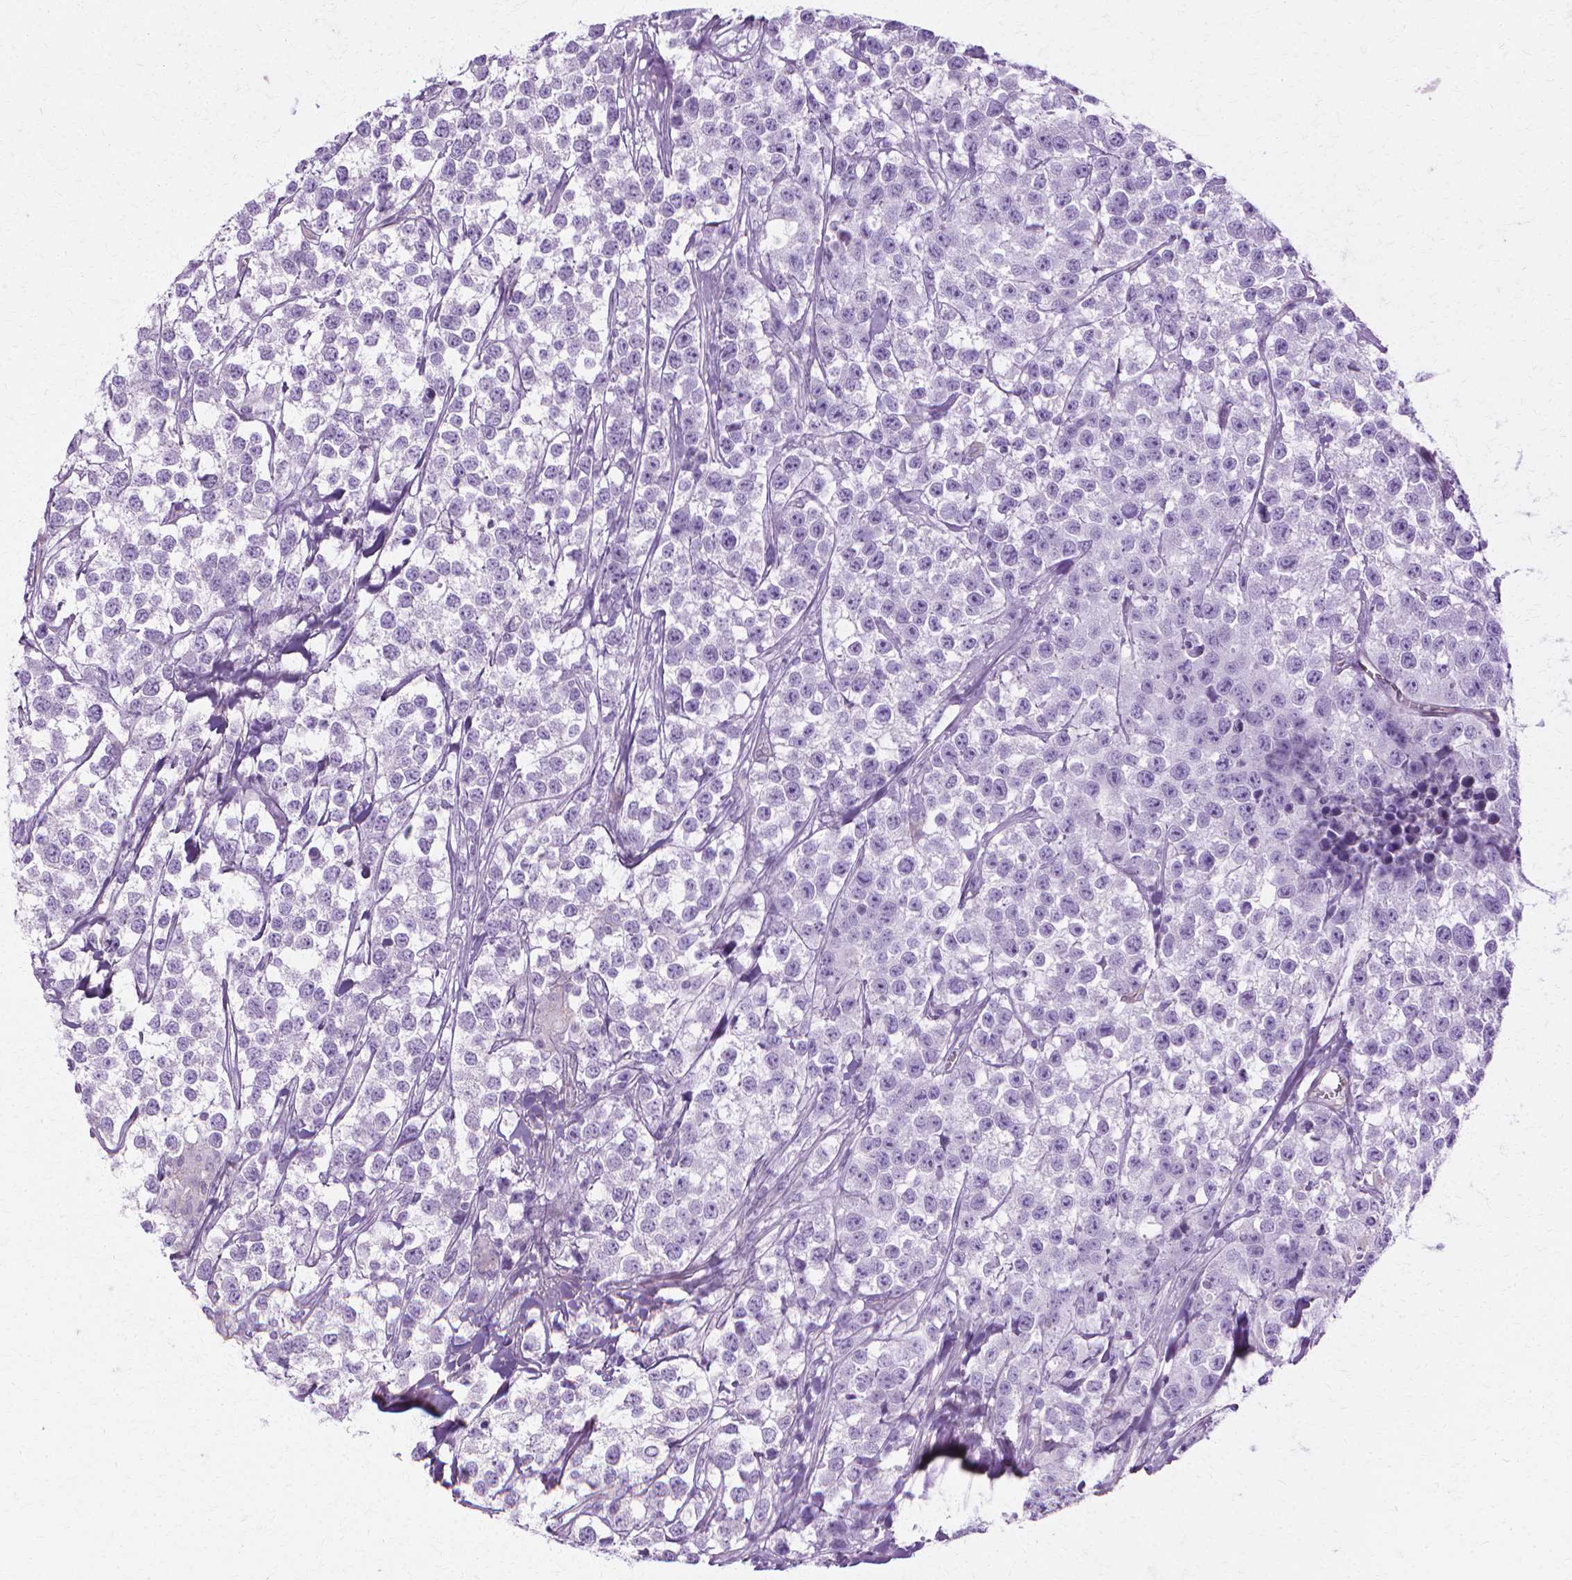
{"staining": {"intensity": "negative", "quantity": "none", "location": "none"}, "tissue": "testis cancer", "cell_type": "Tumor cells", "image_type": "cancer", "snomed": [{"axis": "morphology", "description": "Seminoma, NOS"}, {"axis": "topography", "description": "Testis"}], "caption": "Immunohistochemistry image of testis seminoma stained for a protein (brown), which reveals no expression in tumor cells.", "gene": "CFAP157", "patient": {"sex": "male", "age": 59}}